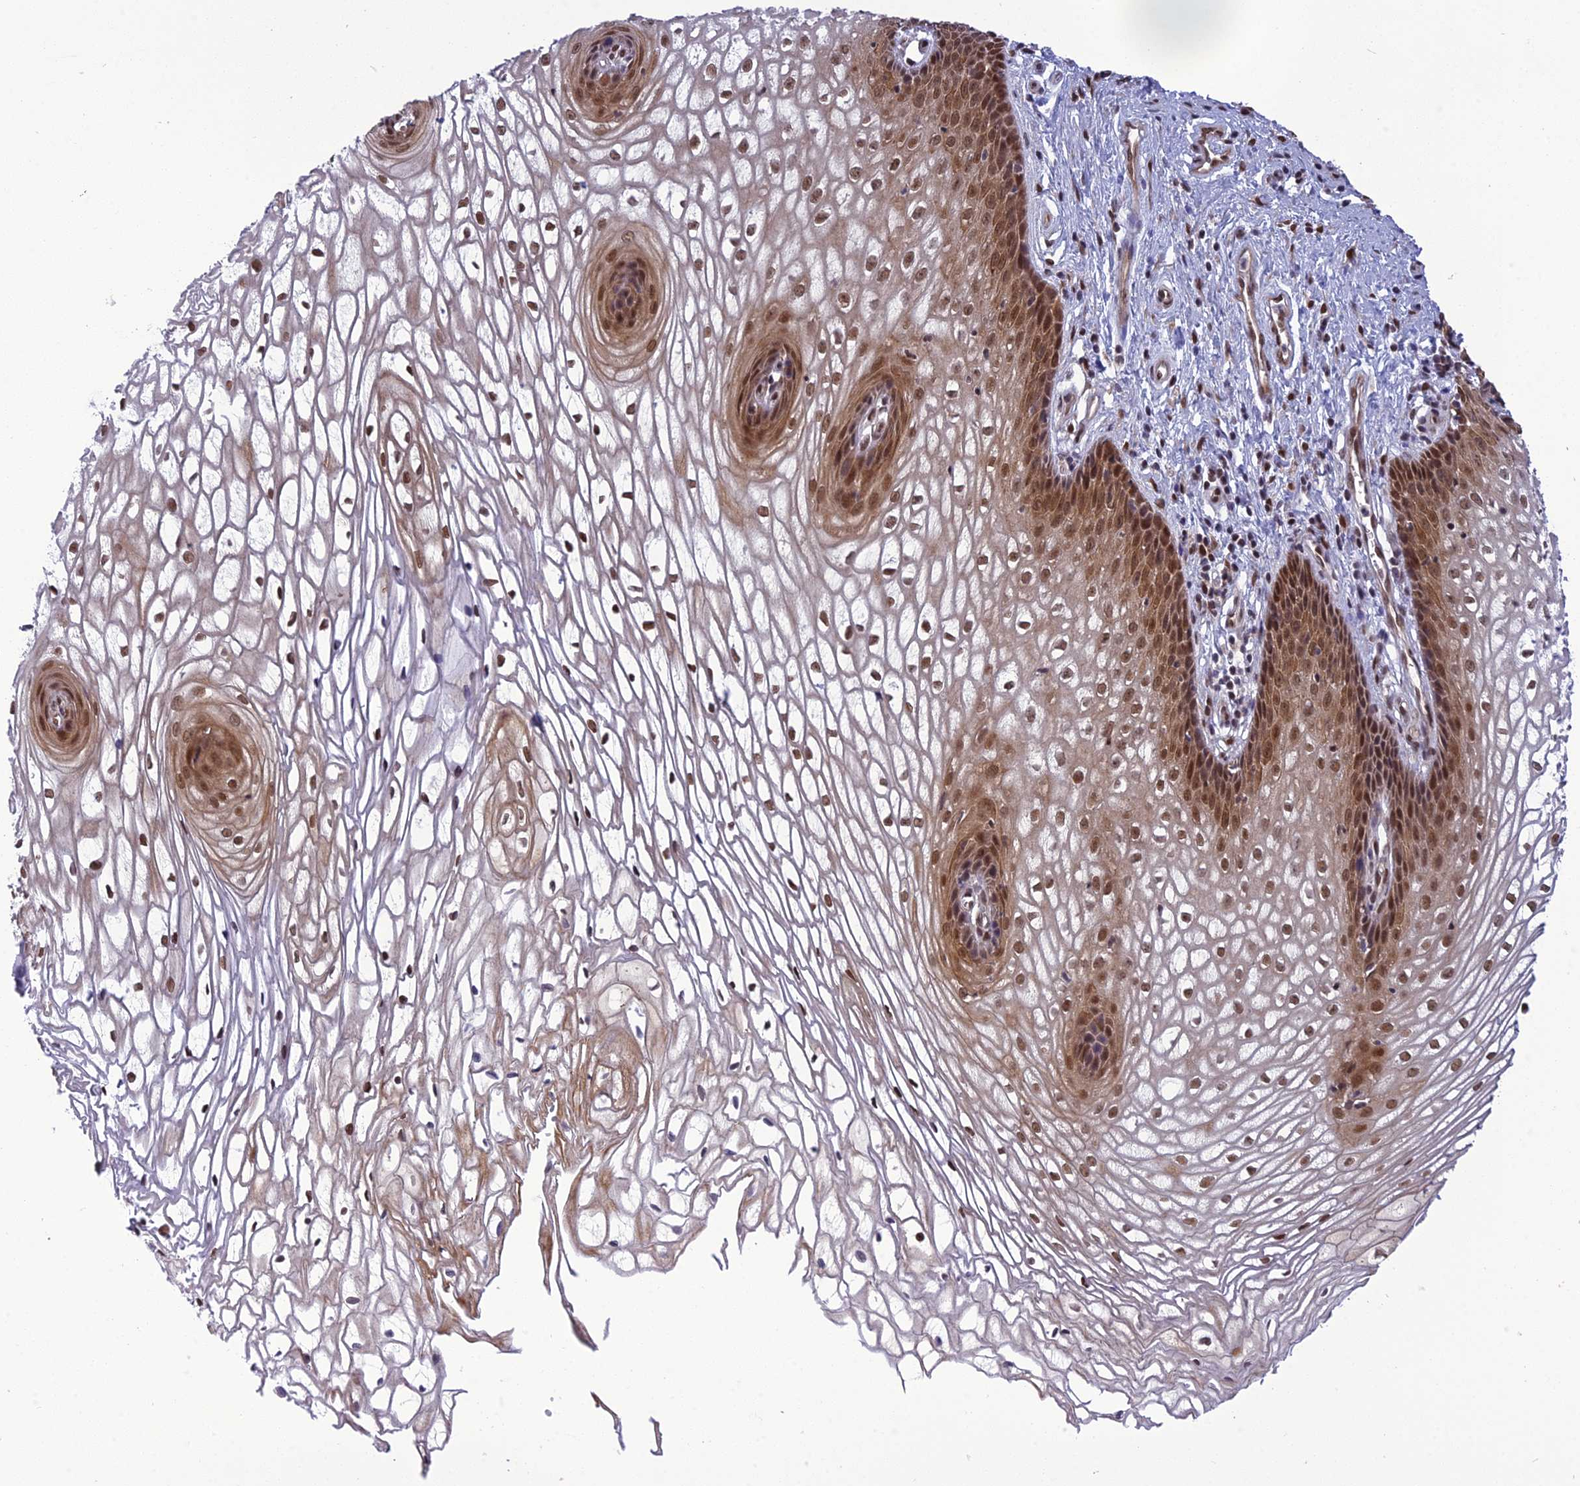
{"staining": {"intensity": "moderate", "quantity": ">75%", "location": "cytoplasmic/membranous,nuclear"}, "tissue": "vagina", "cell_type": "Squamous epithelial cells", "image_type": "normal", "snomed": [{"axis": "morphology", "description": "Normal tissue, NOS"}, {"axis": "topography", "description": "Vagina"}], "caption": "High-magnification brightfield microscopy of benign vagina stained with DAB (brown) and counterstained with hematoxylin (blue). squamous epithelial cells exhibit moderate cytoplasmic/membranous,nuclear positivity is present in about>75% of cells. (DAB (3,3'-diaminobenzidine) IHC, brown staining for protein, blue staining for nuclei).", "gene": "RTRAF", "patient": {"sex": "female", "age": 34}}